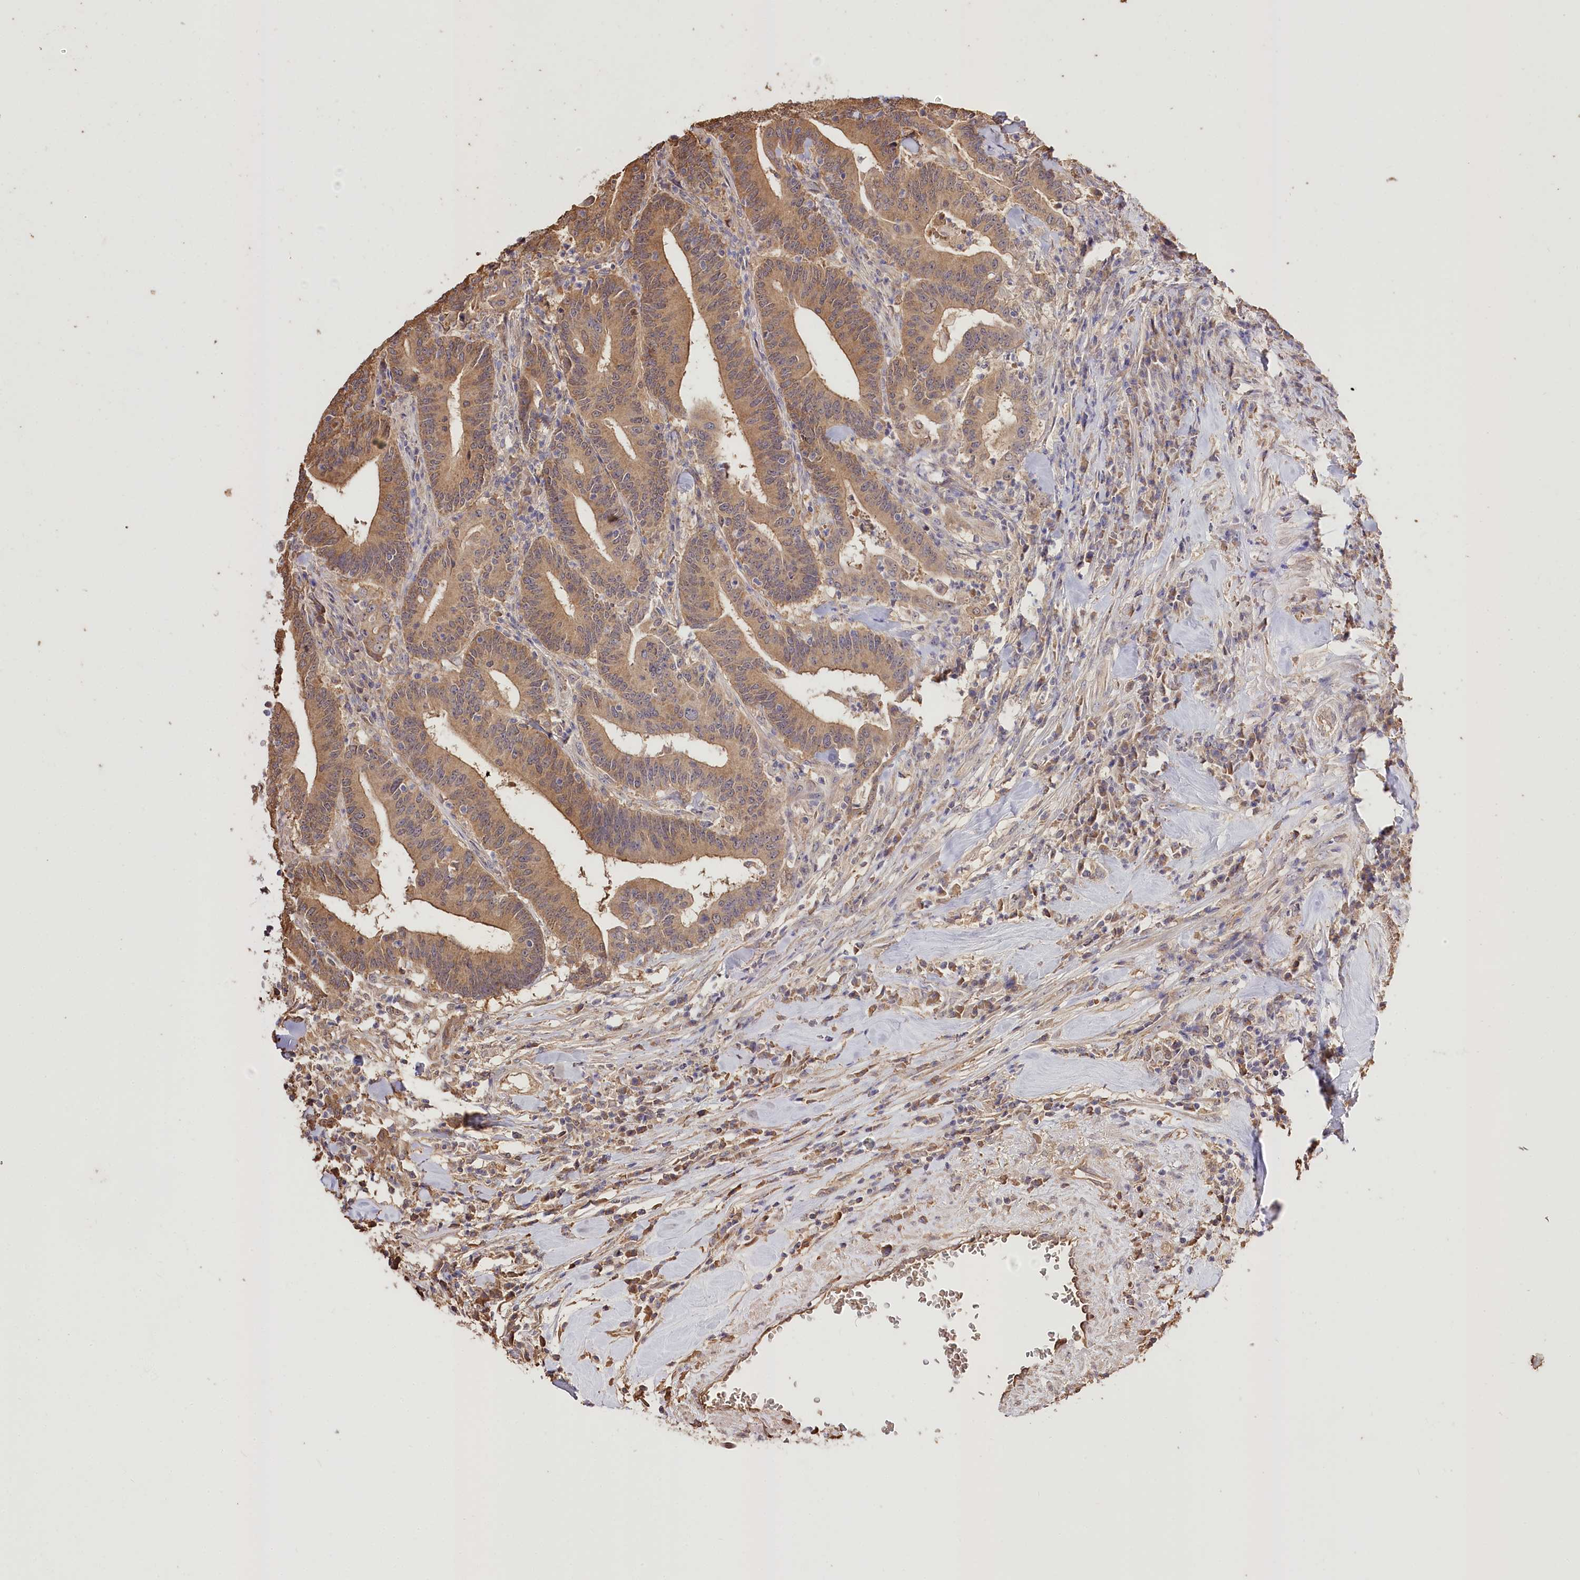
{"staining": {"intensity": "moderate", "quantity": ">75%", "location": "cytoplasmic/membranous"}, "tissue": "colorectal cancer", "cell_type": "Tumor cells", "image_type": "cancer", "snomed": [{"axis": "morphology", "description": "Adenocarcinoma, NOS"}, {"axis": "topography", "description": "Colon"}], "caption": "IHC histopathology image of colorectal cancer stained for a protein (brown), which demonstrates medium levels of moderate cytoplasmic/membranous positivity in approximately >75% of tumor cells.", "gene": "R3HDM2", "patient": {"sex": "female", "age": 66}}